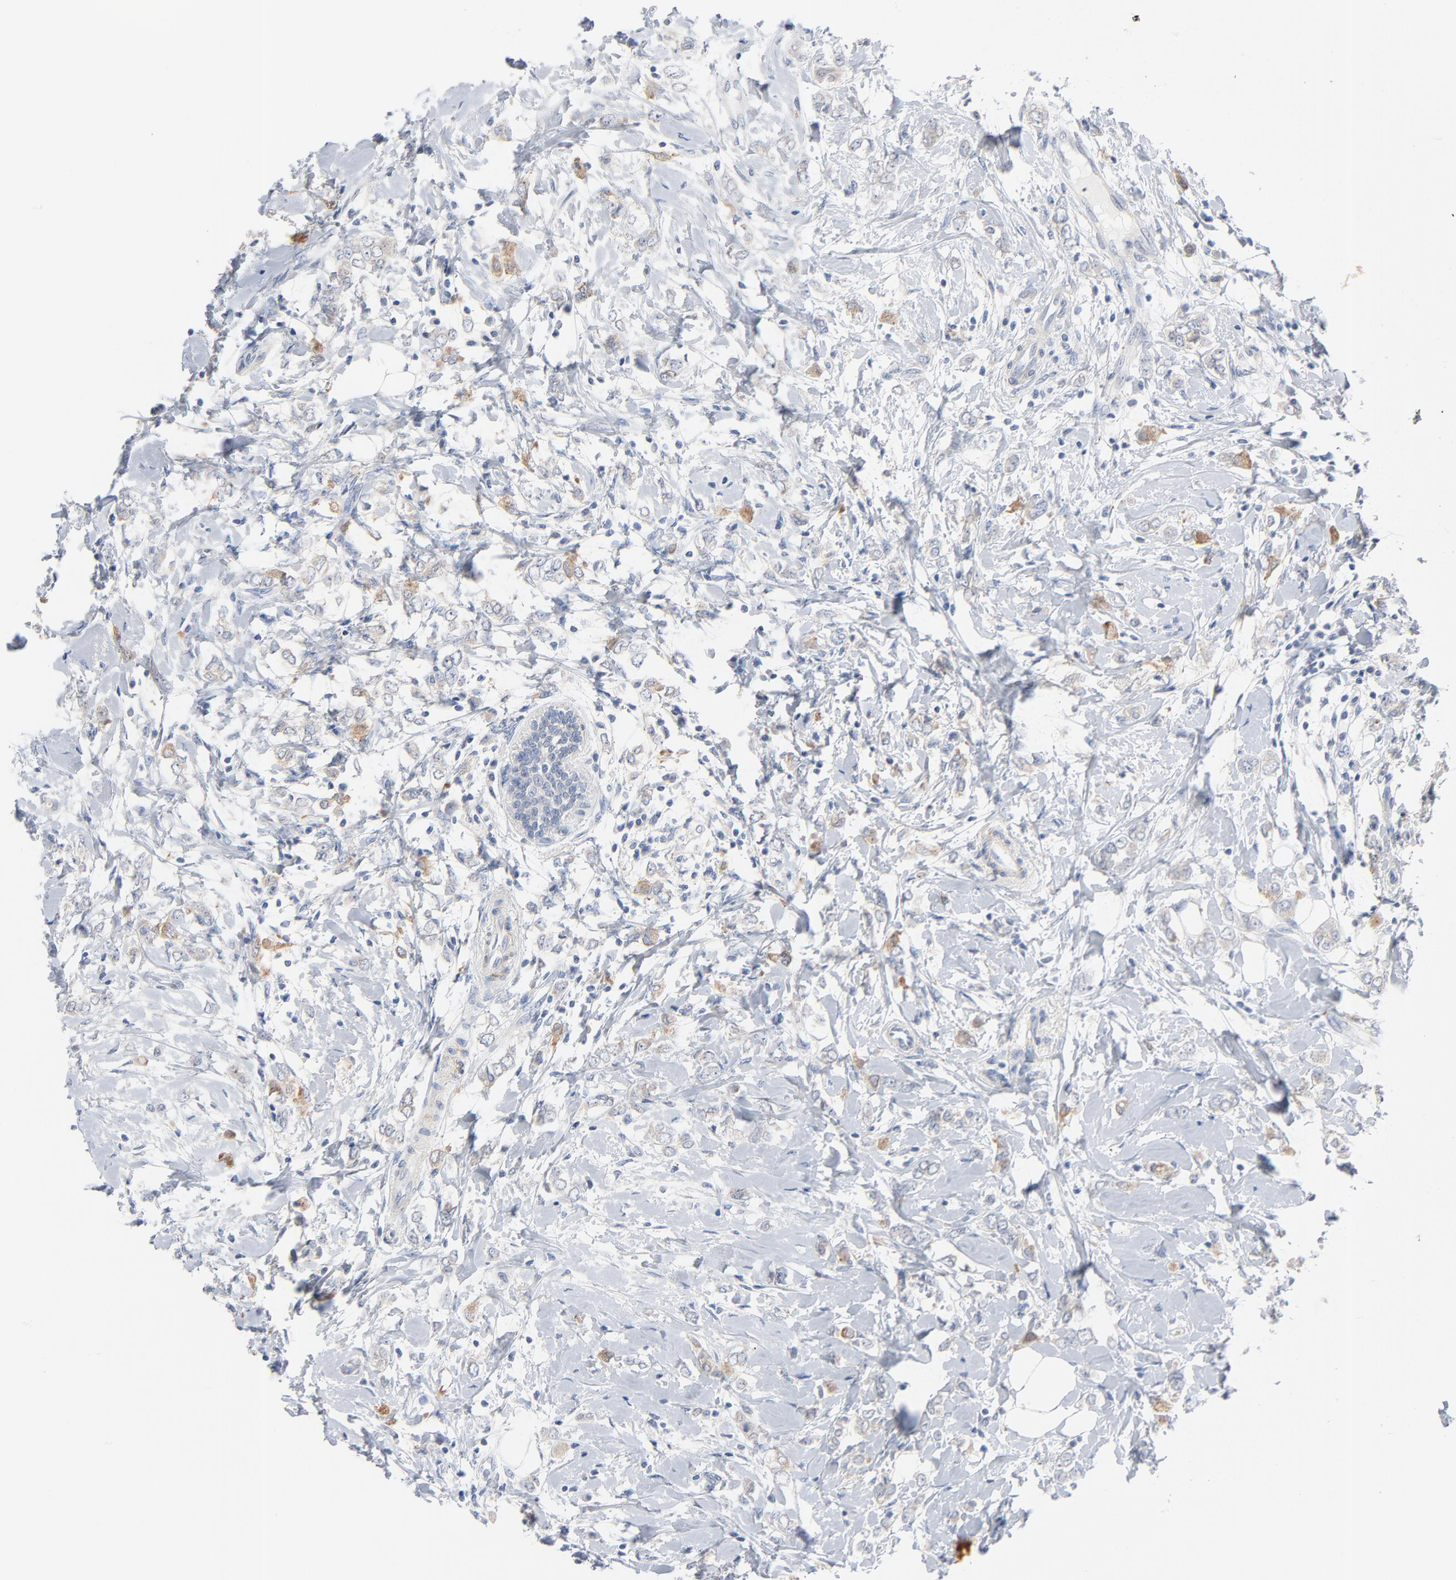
{"staining": {"intensity": "weak", "quantity": "25%-75%", "location": "cytoplasmic/membranous"}, "tissue": "breast cancer", "cell_type": "Tumor cells", "image_type": "cancer", "snomed": [{"axis": "morphology", "description": "Normal tissue, NOS"}, {"axis": "morphology", "description": "Lobular carcinoma"}, {"axis": "topography", "description": "Breast"}], "caption": "DAB (3,3'-diaminobenzidine) immunohistochemical staining of human breast lobular carcinoma exhibits weak cytoplasmic/membranous protein expression in about 25%-75% of tumor cells.", "gene": "IFT43", "patient": {"sex": "female", "age": 47}}